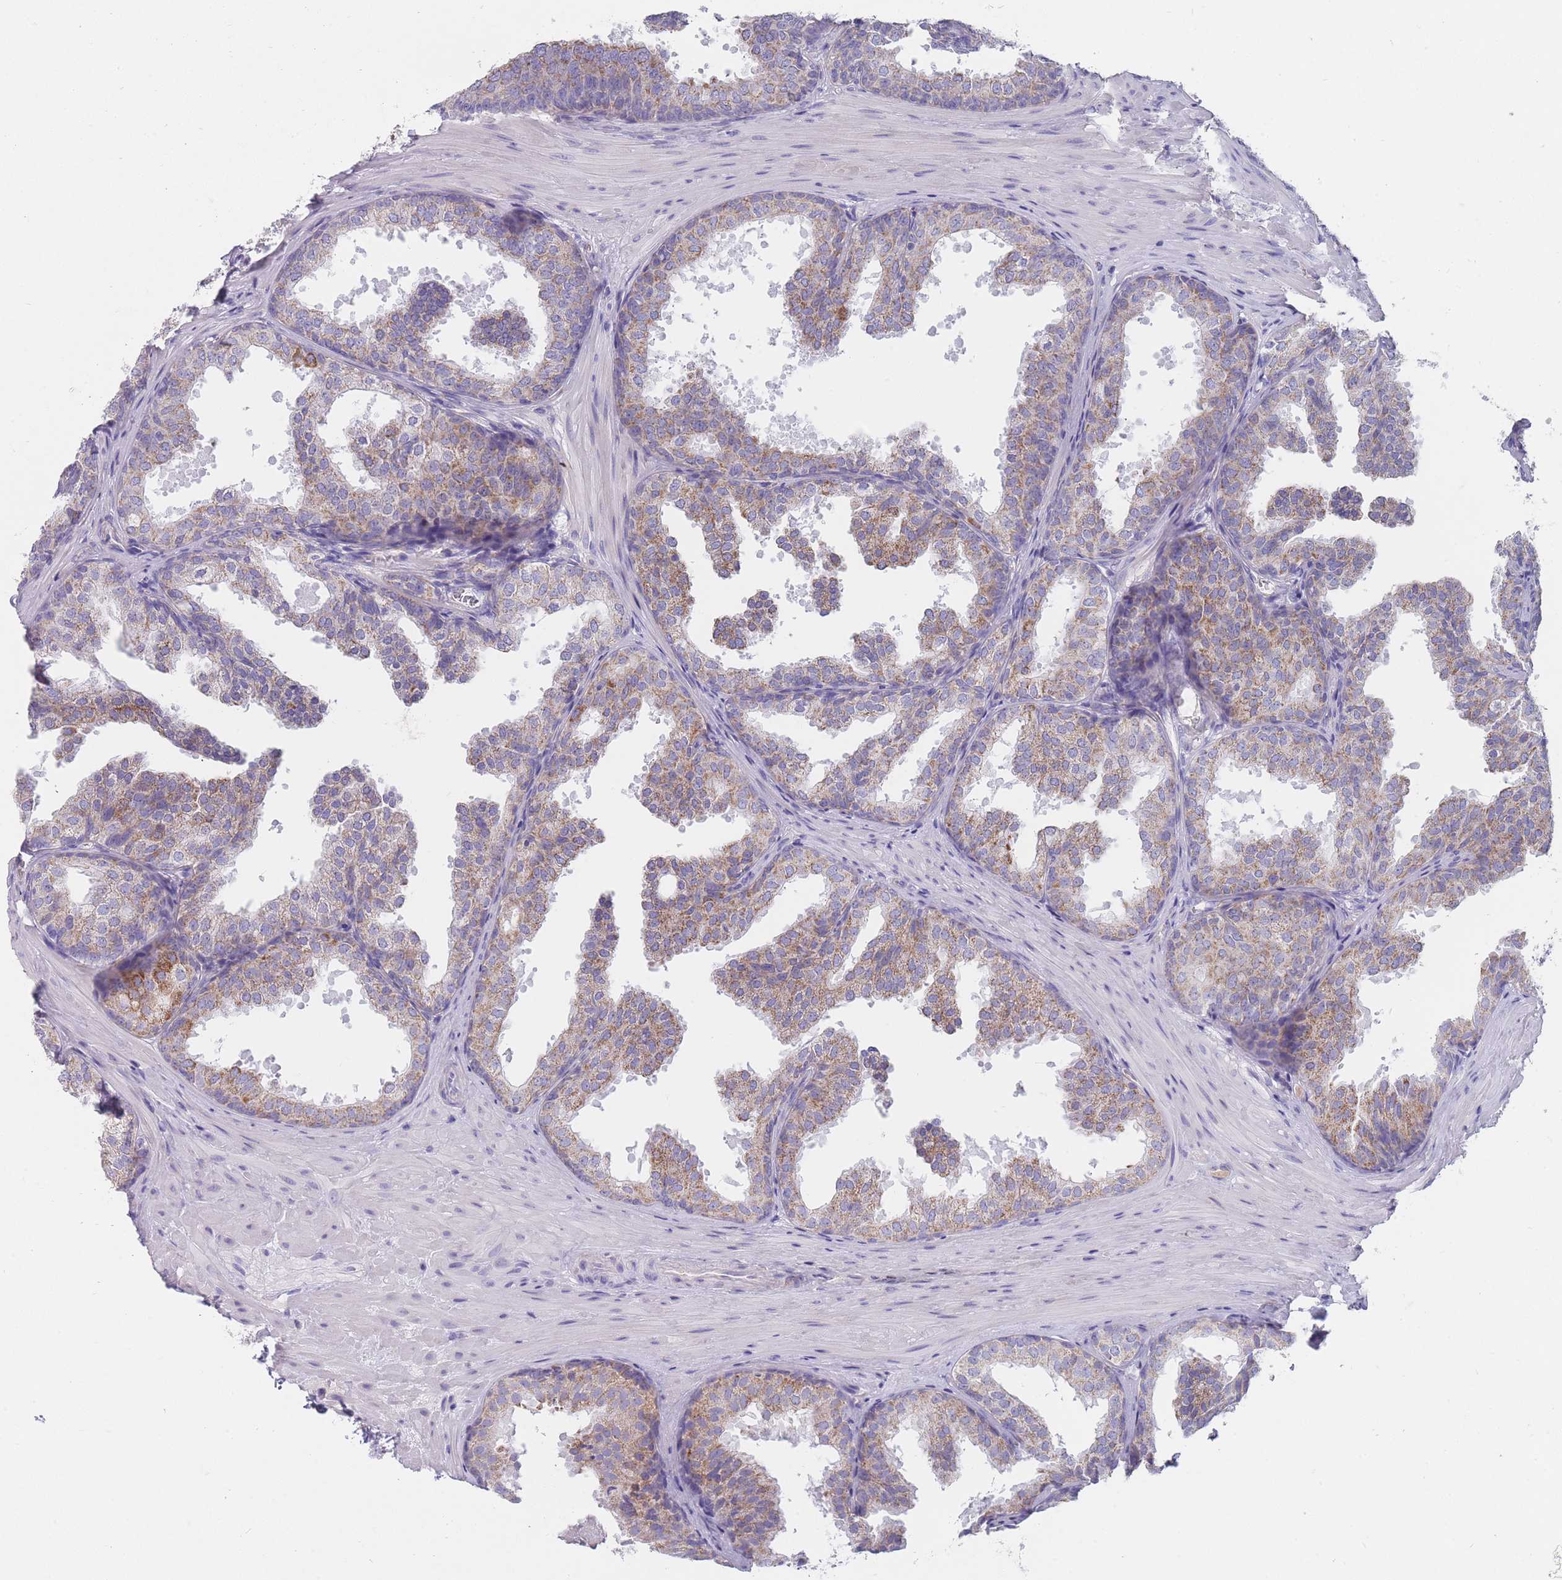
{"staining": {"intensity": "moderate", "quantity": "25%-75%", "location": "cytoplasmic/membranous"}, "tissue": "prostate", "cell_type": "Glandular cells", "image_type": "normal", "snomed": [{"axis": "morphology", "description": "Normal tissue, NOS"}, {"axis": "topography", "description": "Prostate"}], "caption": "Immunohistochemistry (IHC) (DAB (3,3'-diaminobenzidine)) staining of normal prostate displays moderate cytoplasmic/membranous protein expression in approximately 25%-75% of glandular cells.", "gene": "MRPS14", "patient": {"sex": "male", "age": 37}}